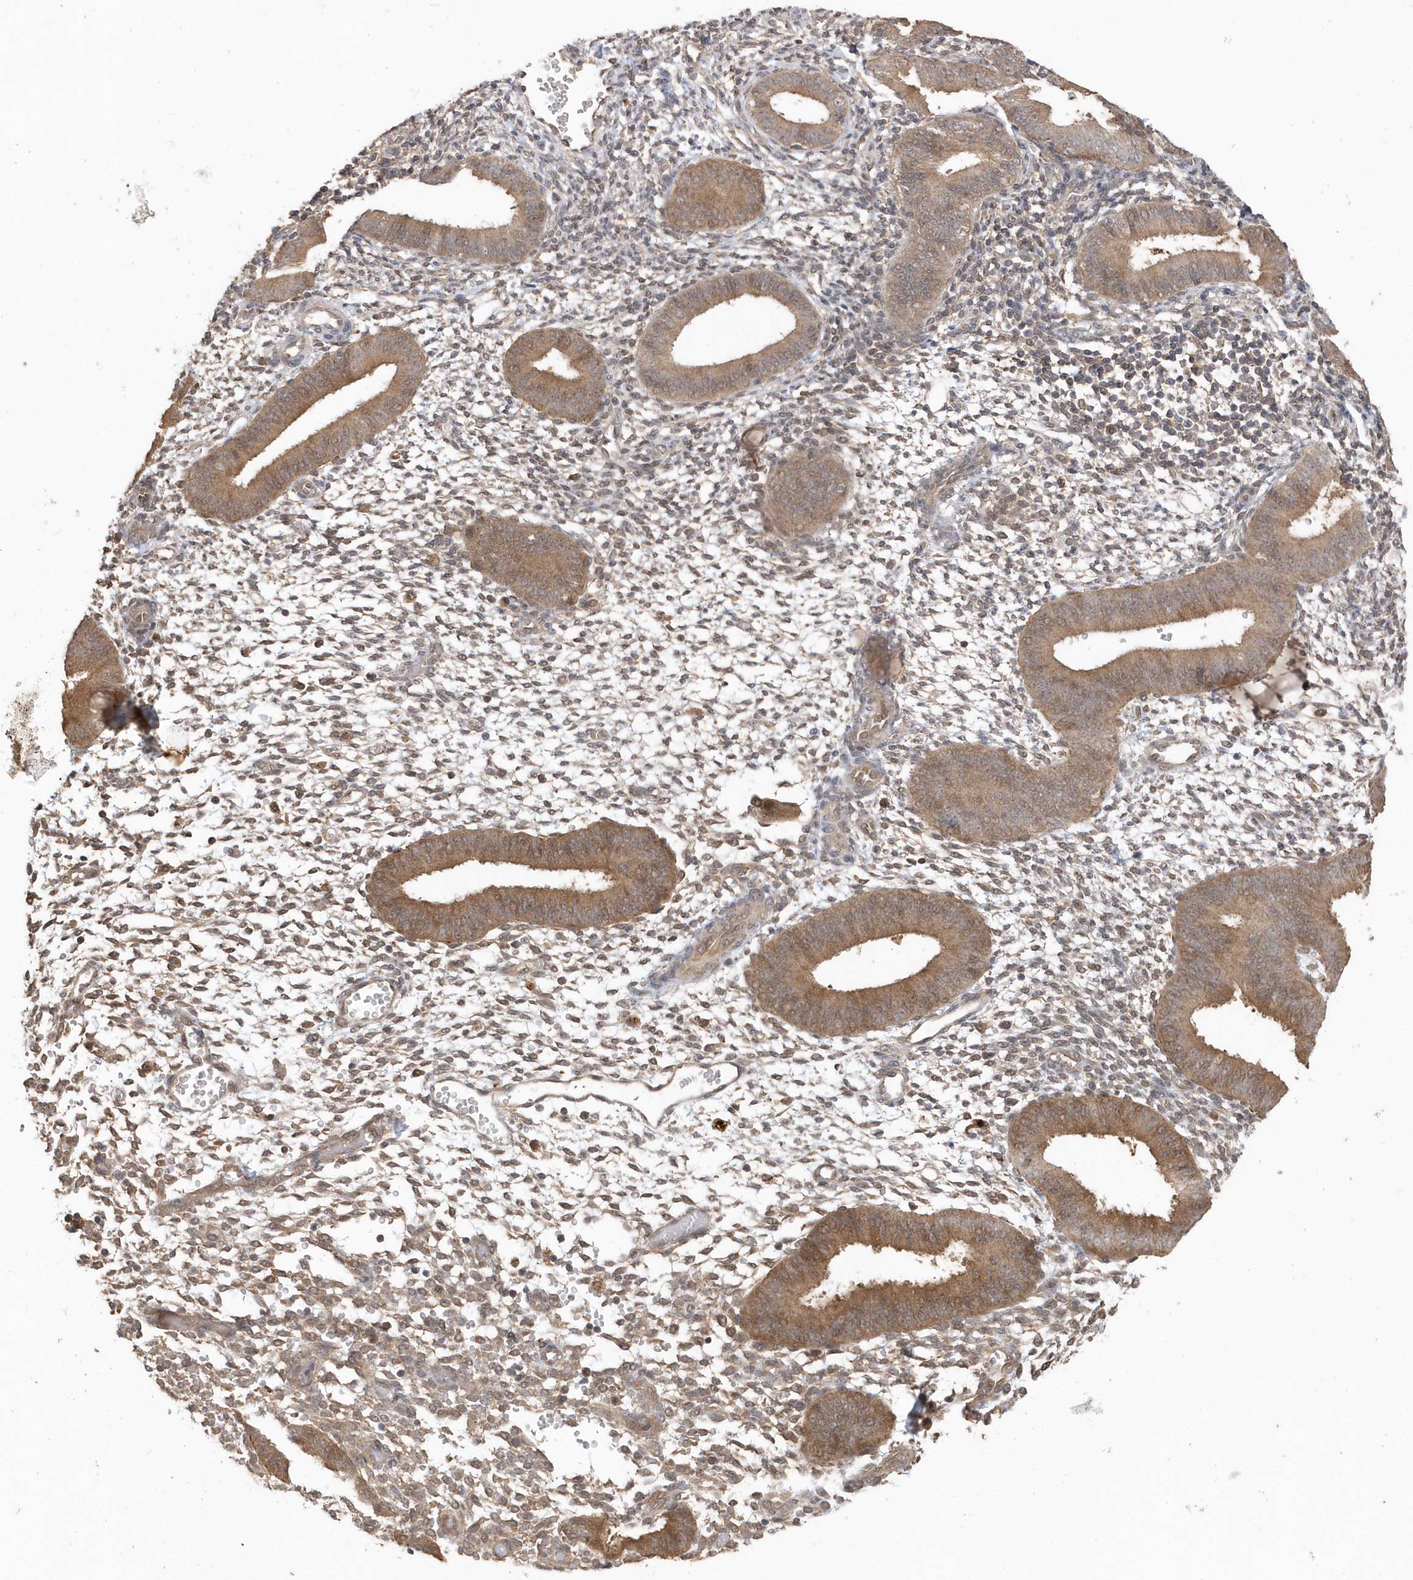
{"staining": {"intensity": "moderate", "quantity": "<25%", "location": "cytoplasmic/membranous"}, "tissue": "endometrium", "cell_type": "Cells in endometrial stroma", "image_type": "normal", "snomed": [{"axis": "morphology", "description": "Normal tissue, NOS"}, {"axis": "topography", "description": "Uterus"}, {"axis": "topography", "description": "Endometrium"}], "caption": "Immunohistochemical staining of benign human endometrium shows low levels of moderate cytoplasmic/membranous expression in approximately <25% of cells in endometrial stroma.", "gene": "RPEL1", "patient": {"sex": "female", "age": 48}}